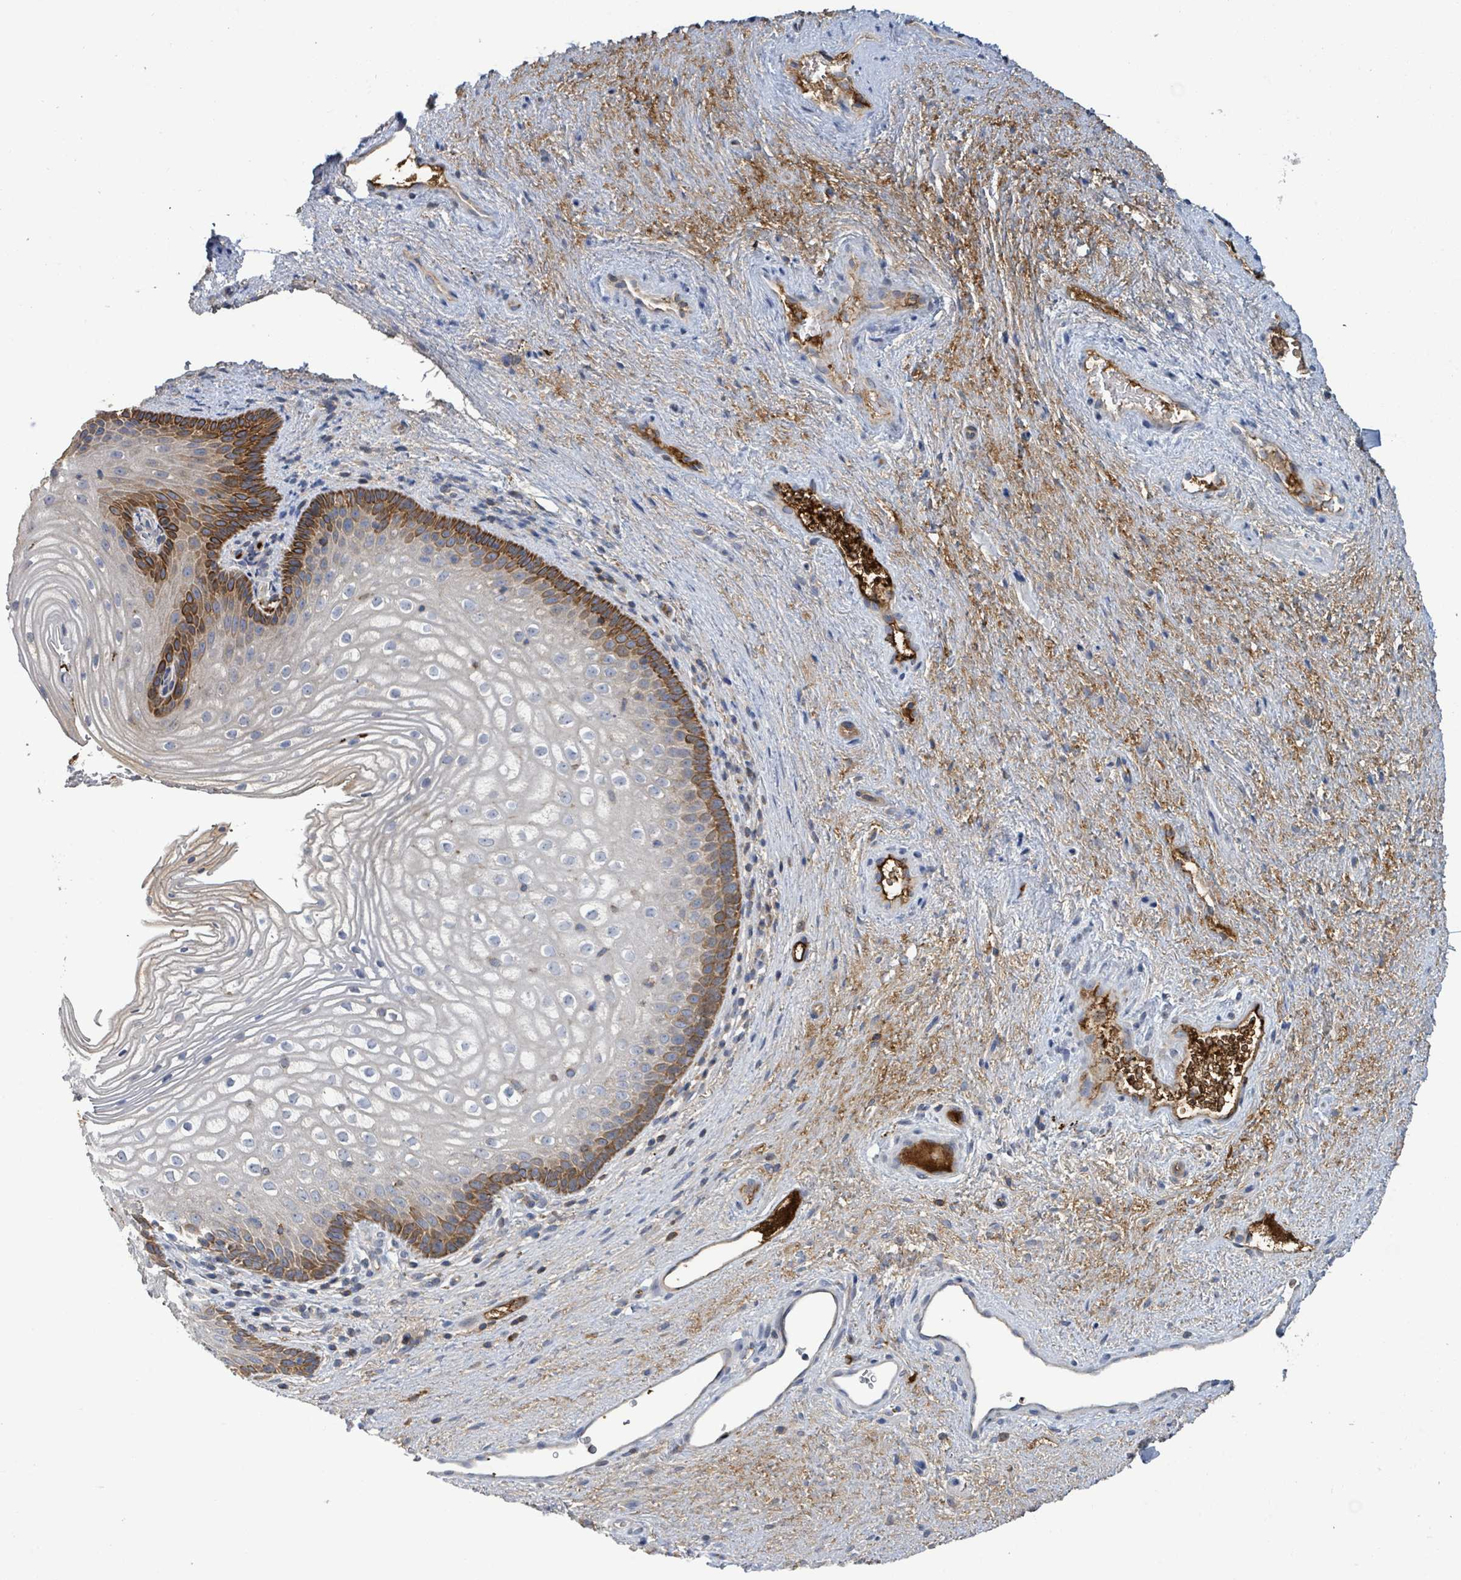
{"staining": {"intensity": "strong", "quantity": "<25%", "location": "cytoplasmic/membranous"}, "tissue": "vagina", "cell_type": "Squamous epithelial cells", "image_type": "normal", "snomed": [{"axis": "morphology", "description": "Normal tissue, NOS"}, {"axis": "topography", "description": "Vagina"}], "caption": "Vagina stained with immunohistochemistry exhibits strong cytoplasmic/membranous positivity in about <25% of squamous epithelial cells. (Brightfield microscopy of DAB IHC at high magnification).", "gene": "PLAAT1", "patient": {"sex": "female", "age": 47}}